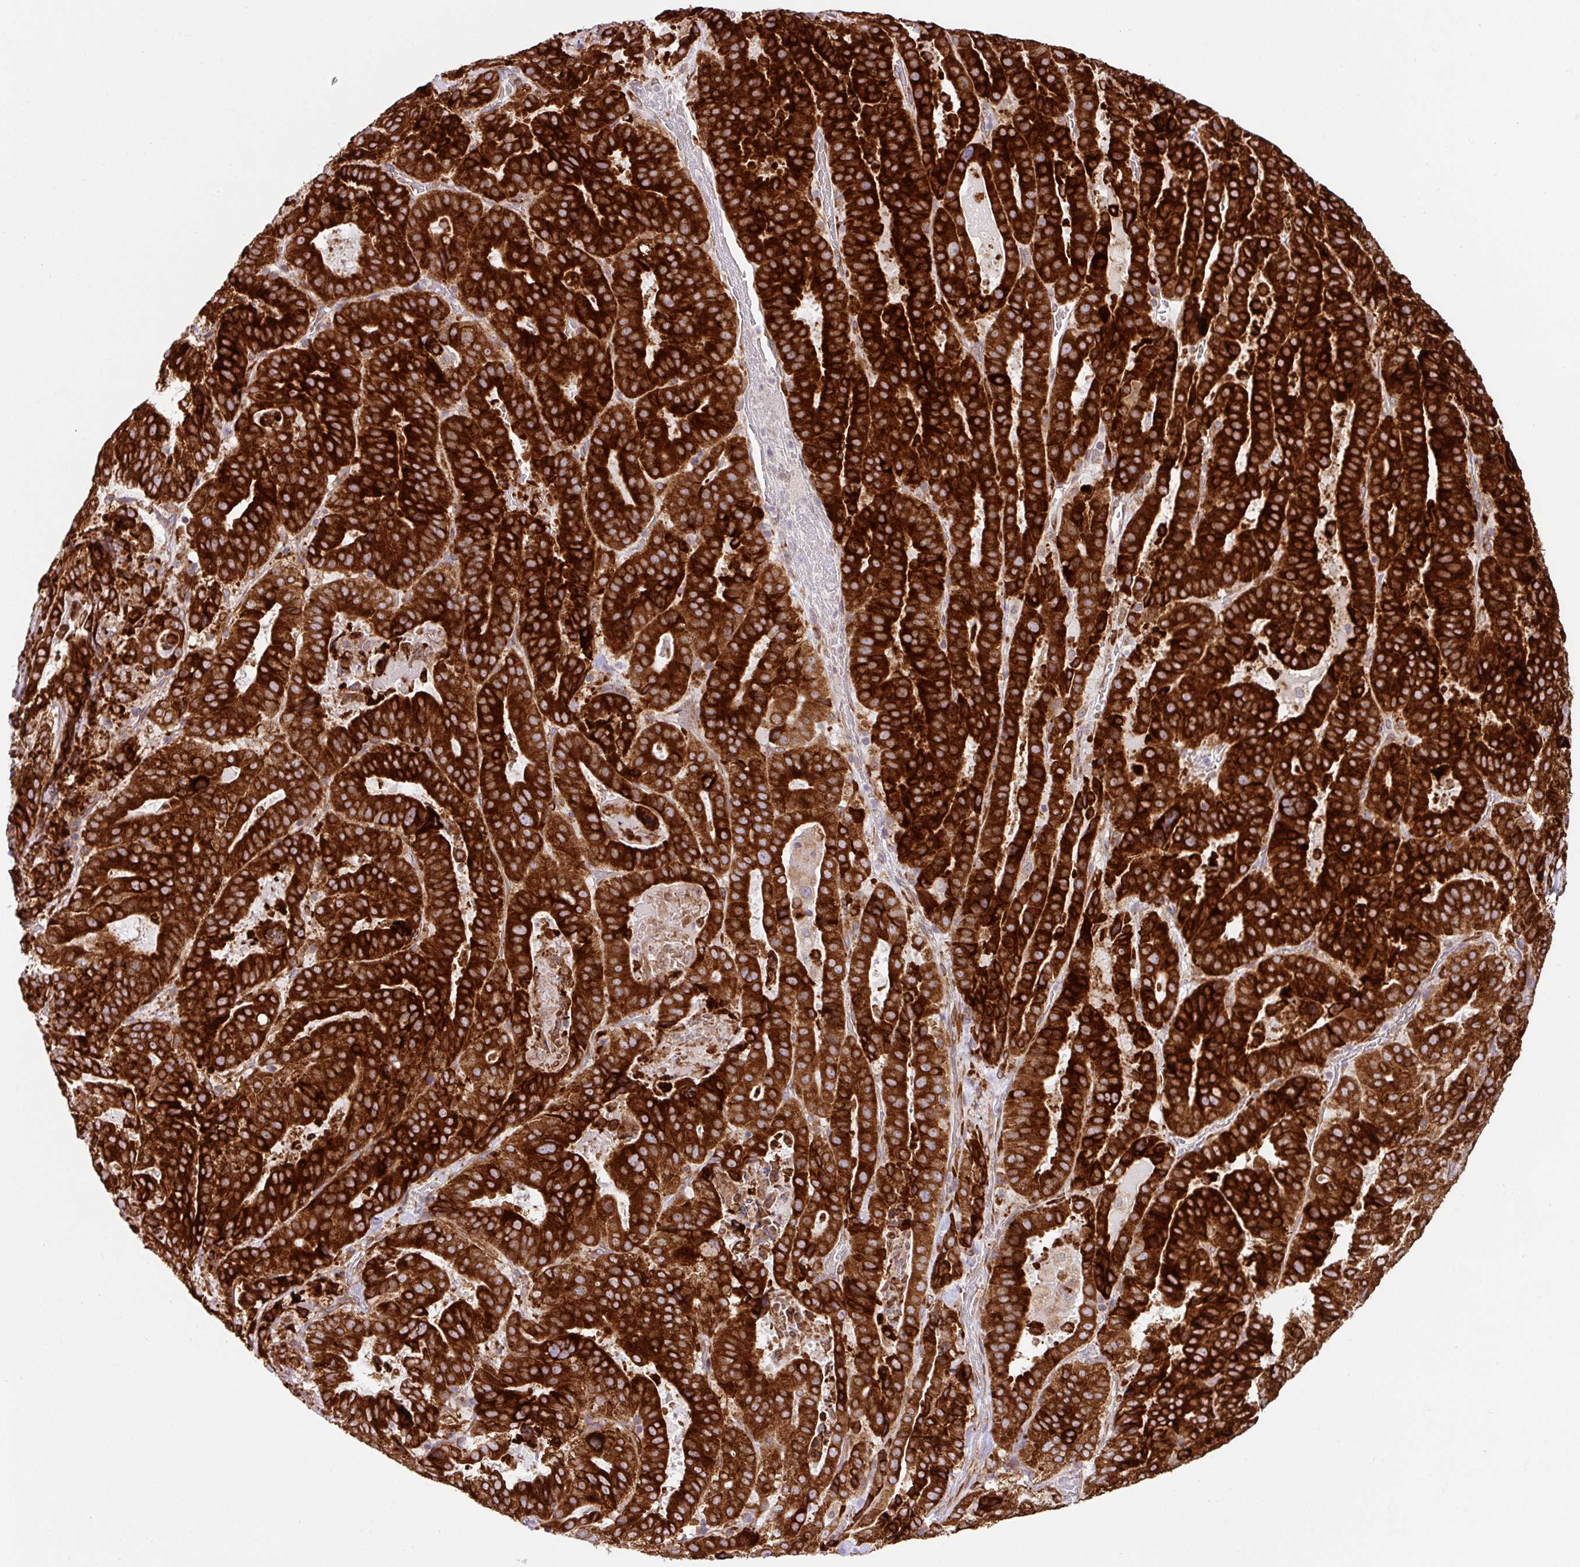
{"staining": {"intensity": "strong", "quantity": ">75%", "location": "cytoplasmic/membranous"}, "tissue": "stomach cancer", "cell_type": "Tumor cells", "image_type": "cancer", "snomed": [{"axis": "morphology", "description": "Adenocarcinoma, NOS"}, {"axis": "topography", "description": "Stomach"}], "caption": "A high amount of strong cytoplasmic/membranous positivity is identified in about >75% of tumor cells in stomach adenocarcinoma tissue.", "gene": "SLC39A7", "patient": {"sex": "male", "age": 48}}